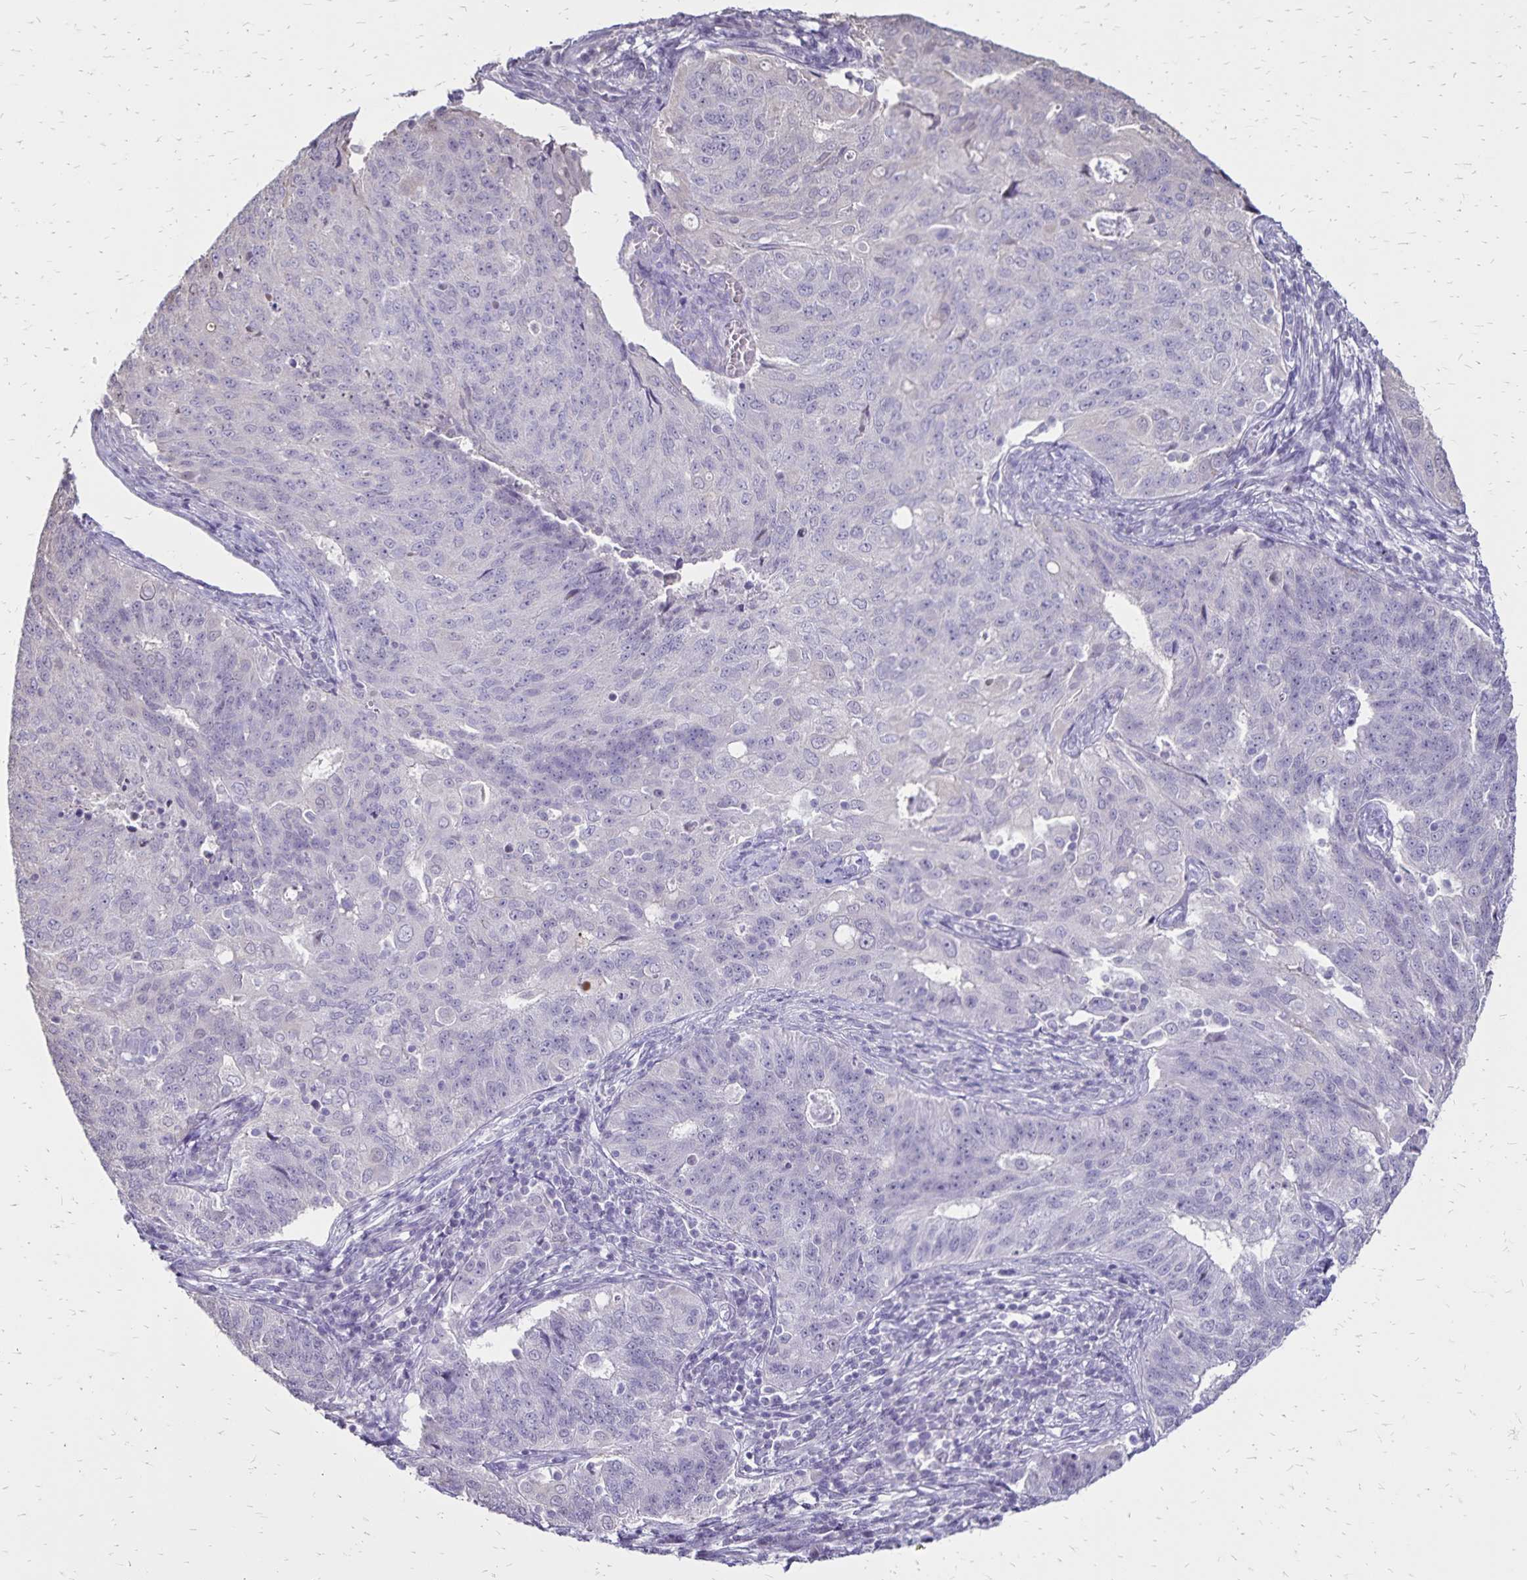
{"staining": {"intensity": "negative", "quantity": "none", "location": "none"}, "tissue": "endometrial cancer", "cell_type": "Tumor cells", "image_type": "cancer", "snomed": [{"axis": "morphology", "description": "Adenocarcinoma, NOS"}, {"axis": "topography", "description": "Endometrium"}], "caption": "A high-resolution photomicrograph shows immunohistochemistry (IHC) staining of adenocarcinoma (endometrial), which displays no significant positivity in tumor cells. (Brightfield microscopy of DAB (3,3'-diaminobenzidine) immunohistochemistry at high magnification).", "gene": "SH3GL3", "patient": {"sex": "female", "age": 43}}